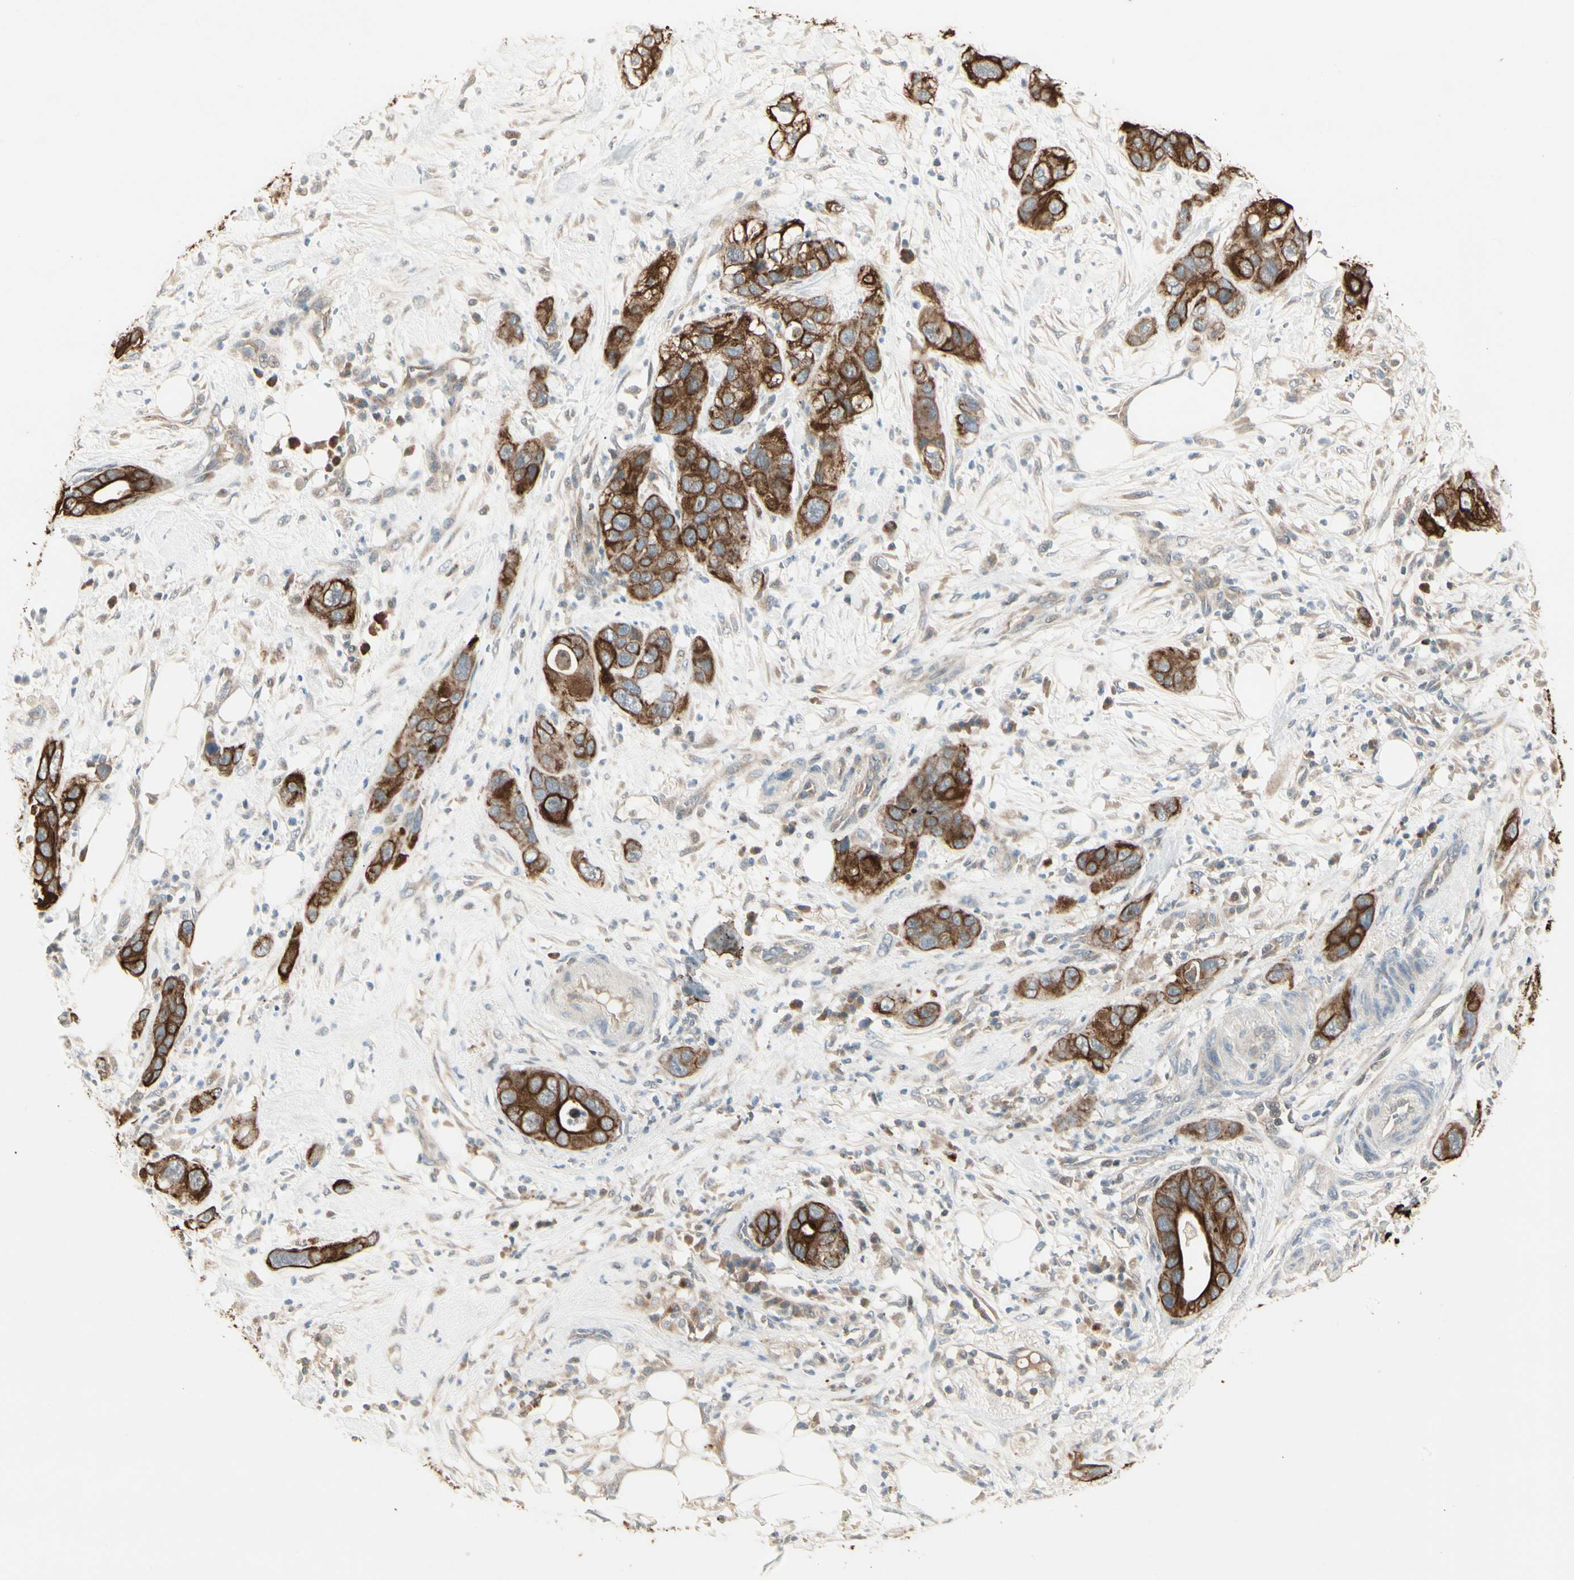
{"staining": {"intensity": "strong", "quantity": ">75%", "location": "cytoplasmic/membranous"}, "tissue": "pancreatic cancer", "cell_type": "Tumor cells", "image_type": "cancer", "snomed": [{"axis": "morphology", "description": "Adenocarcinoma, NOS"}, {"axis": "topography", "description": "Pancreas"}], "caption": "Pancreatic adenocarcinoma stained with a brown dye shows strong cytoplasmic/membranous positive positivity in approximately >75% of tumor cells.", "gene": "SKIL", "patient": {"sex": "female", "age": 71}}